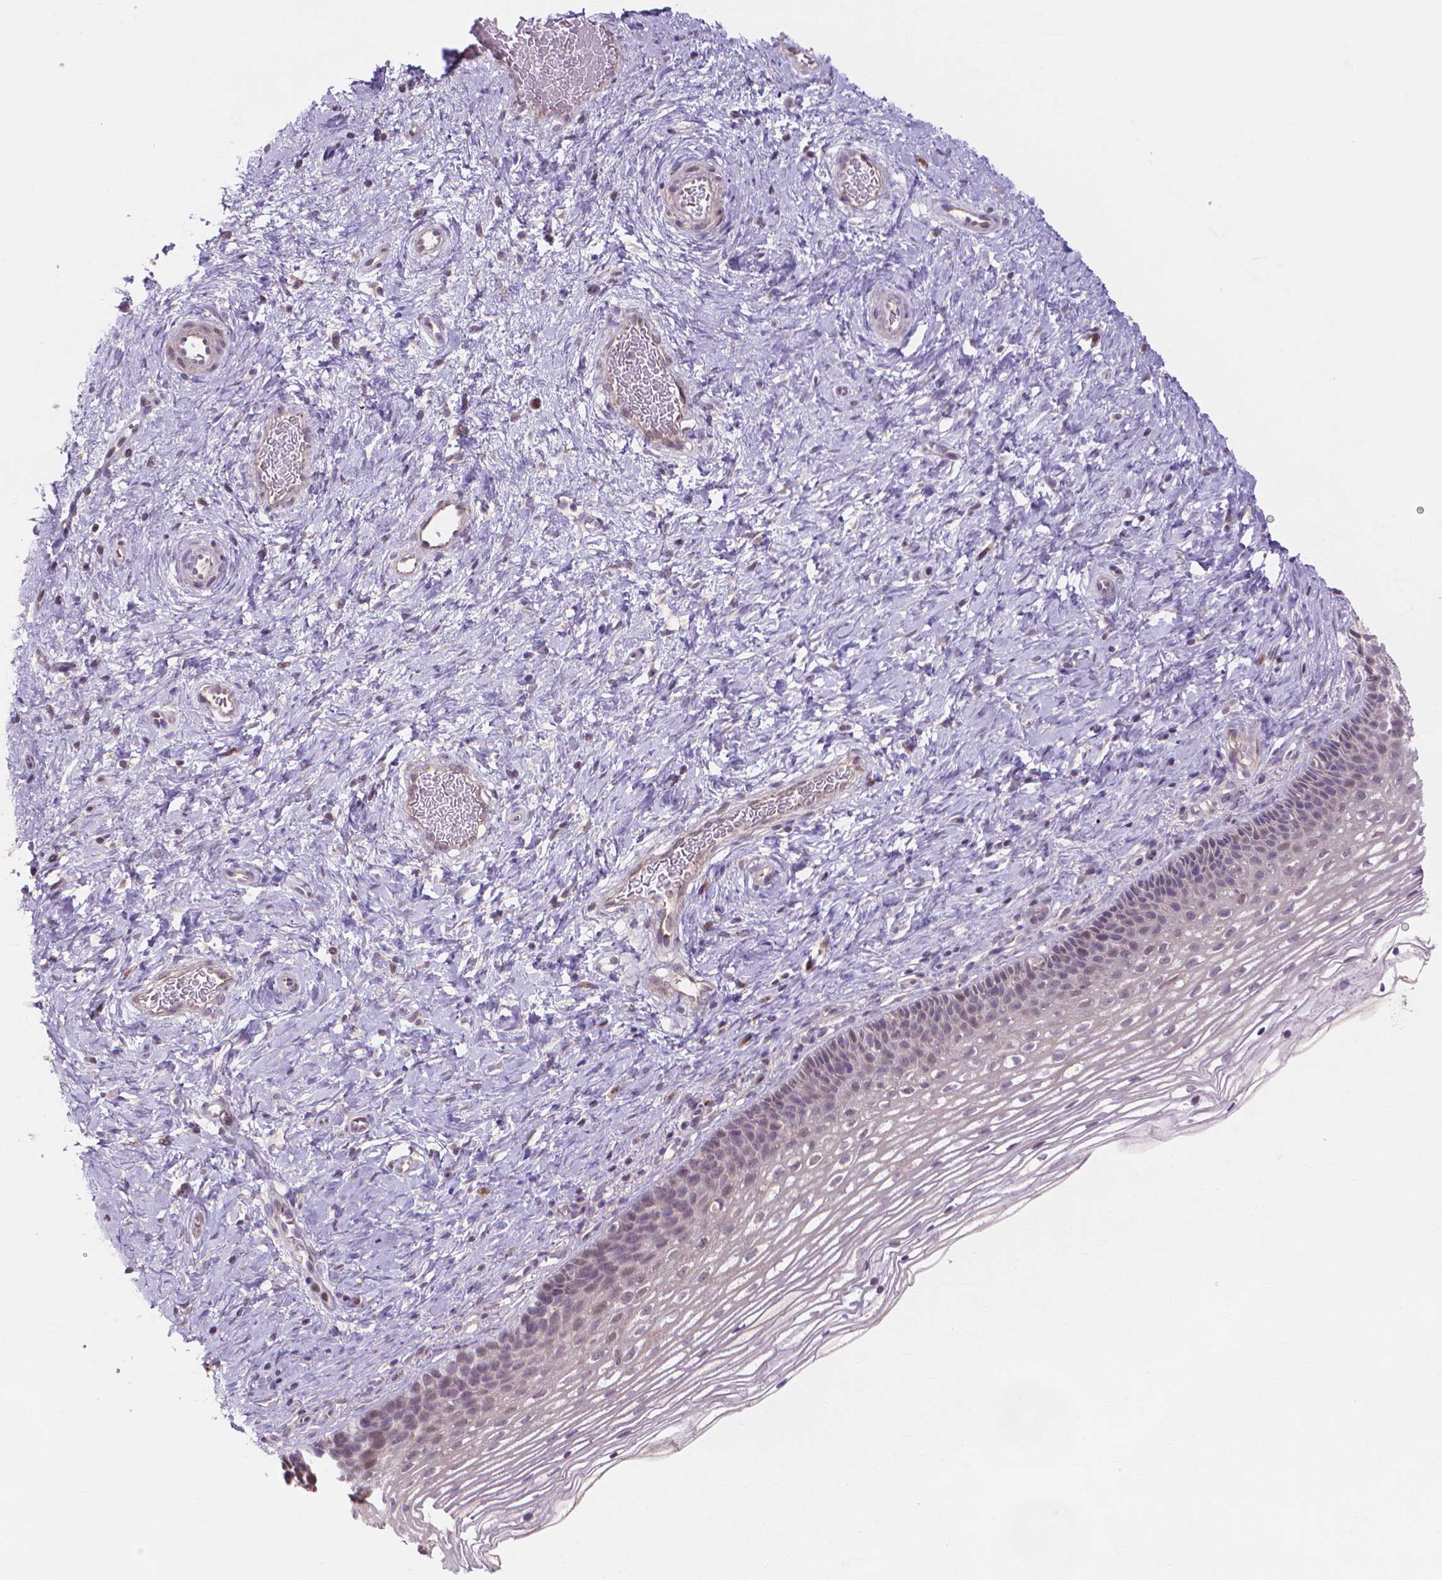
{"staining": {"intensity": "negative", "quantity": "none", "location": "none"}, "tissue": "cervix", "cell_type": "Glandular cells", "image_type": "normal", "snomed": [{"axis": "morphology", "description": "Normal tissue, NOS"}, {"axis": "topography", "description": "Cervix"}], "caption": "Glandular cells show no significant expression in unremarkable cervix. (IHC, brightfield microscopy, high magnification).", "gene": "PRDM13", "patient": {"sex": "female", "age": 34}}